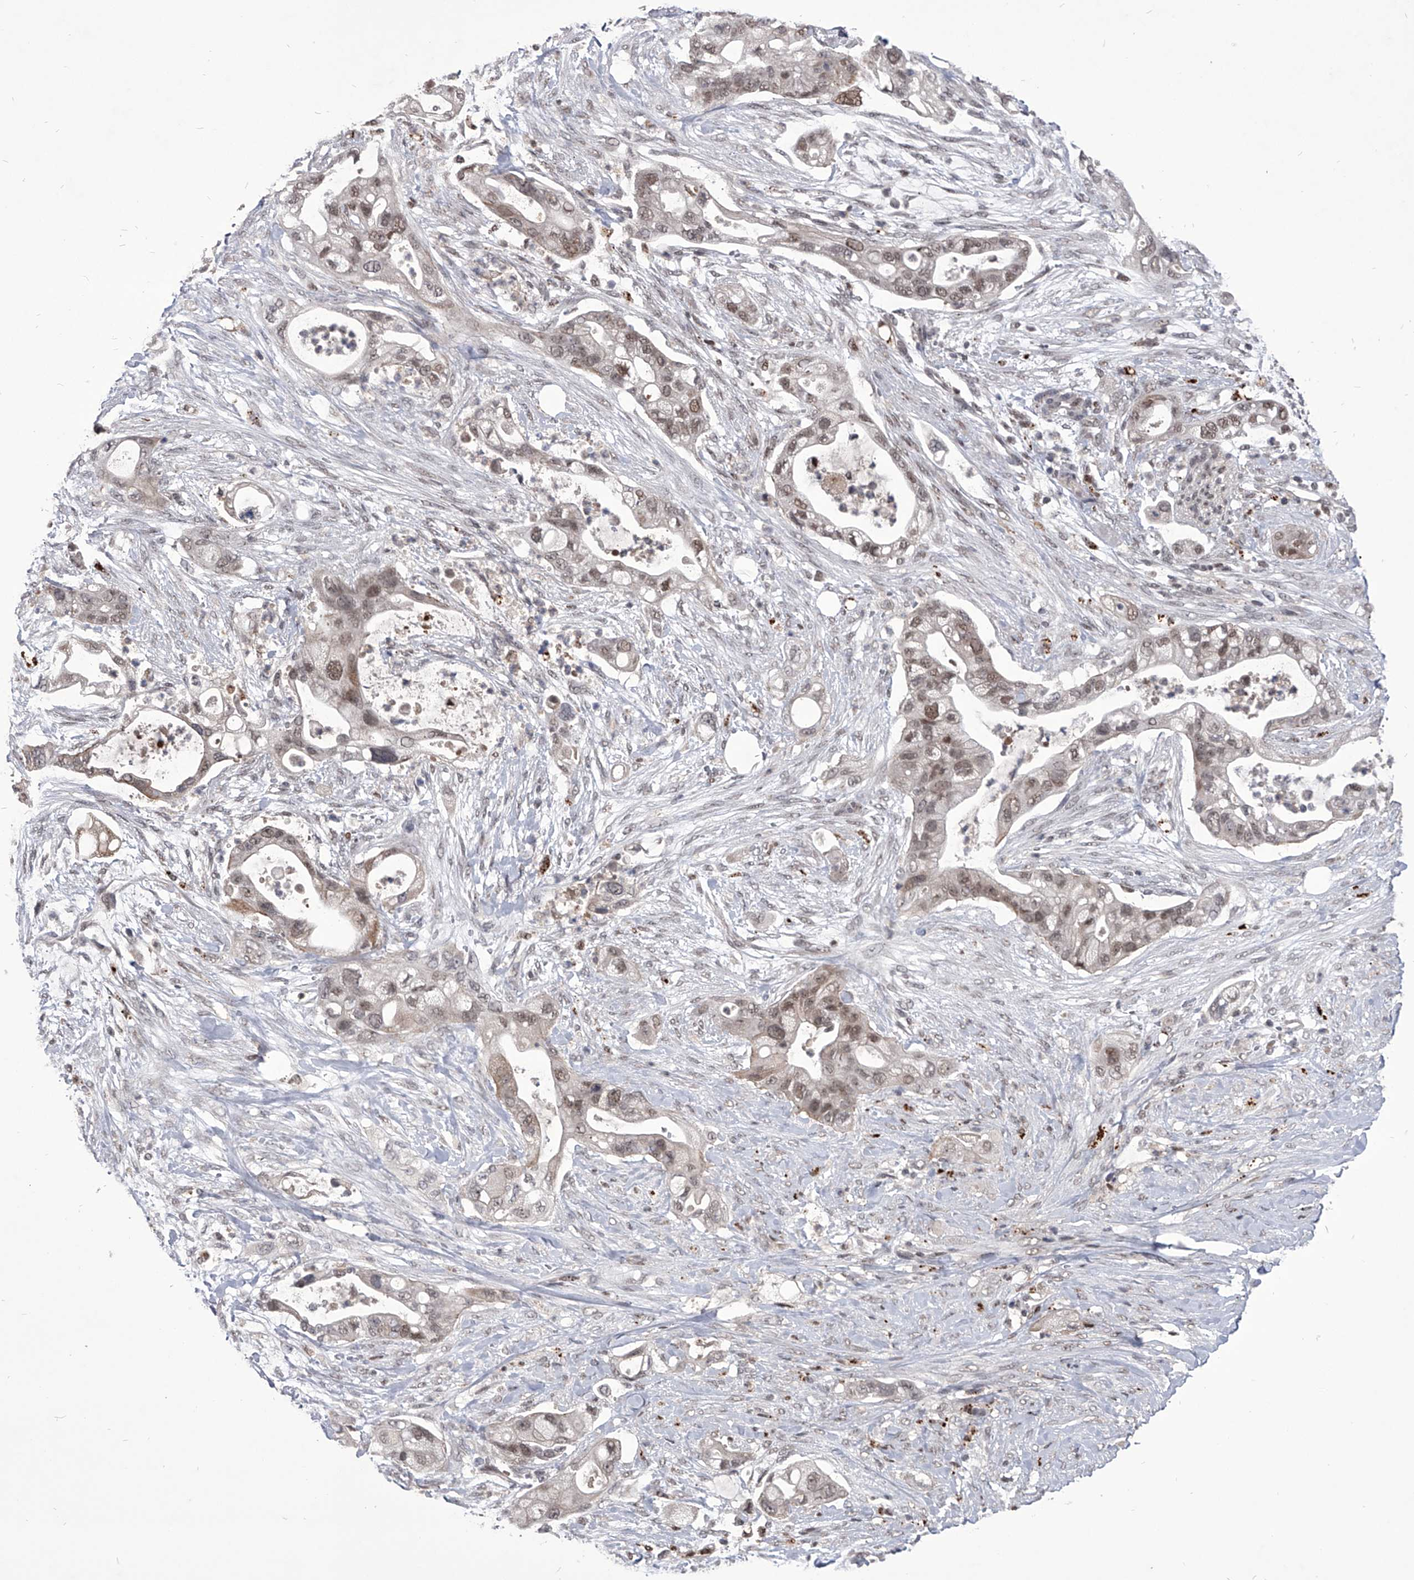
{"staining": {"intensity": "weak", "quantity": ">75%", "location": "nuclear"}, "tissue": "pancreatic cancer", "cell_type": "Tumor cells", "image_type": "cancer", "snomed": [{"axis": "morphology", "description": "Adenocarcinoma, NOS"}, {"axis": "topography", "description": "Pancreas"}], "caption": "Pancreatic cancer stained with IHC exhibits weak nuclear expression in approximately >75% of tumor cells.", "gene": "CMTR1", "patient": {"sex": "male", "age": 53}}